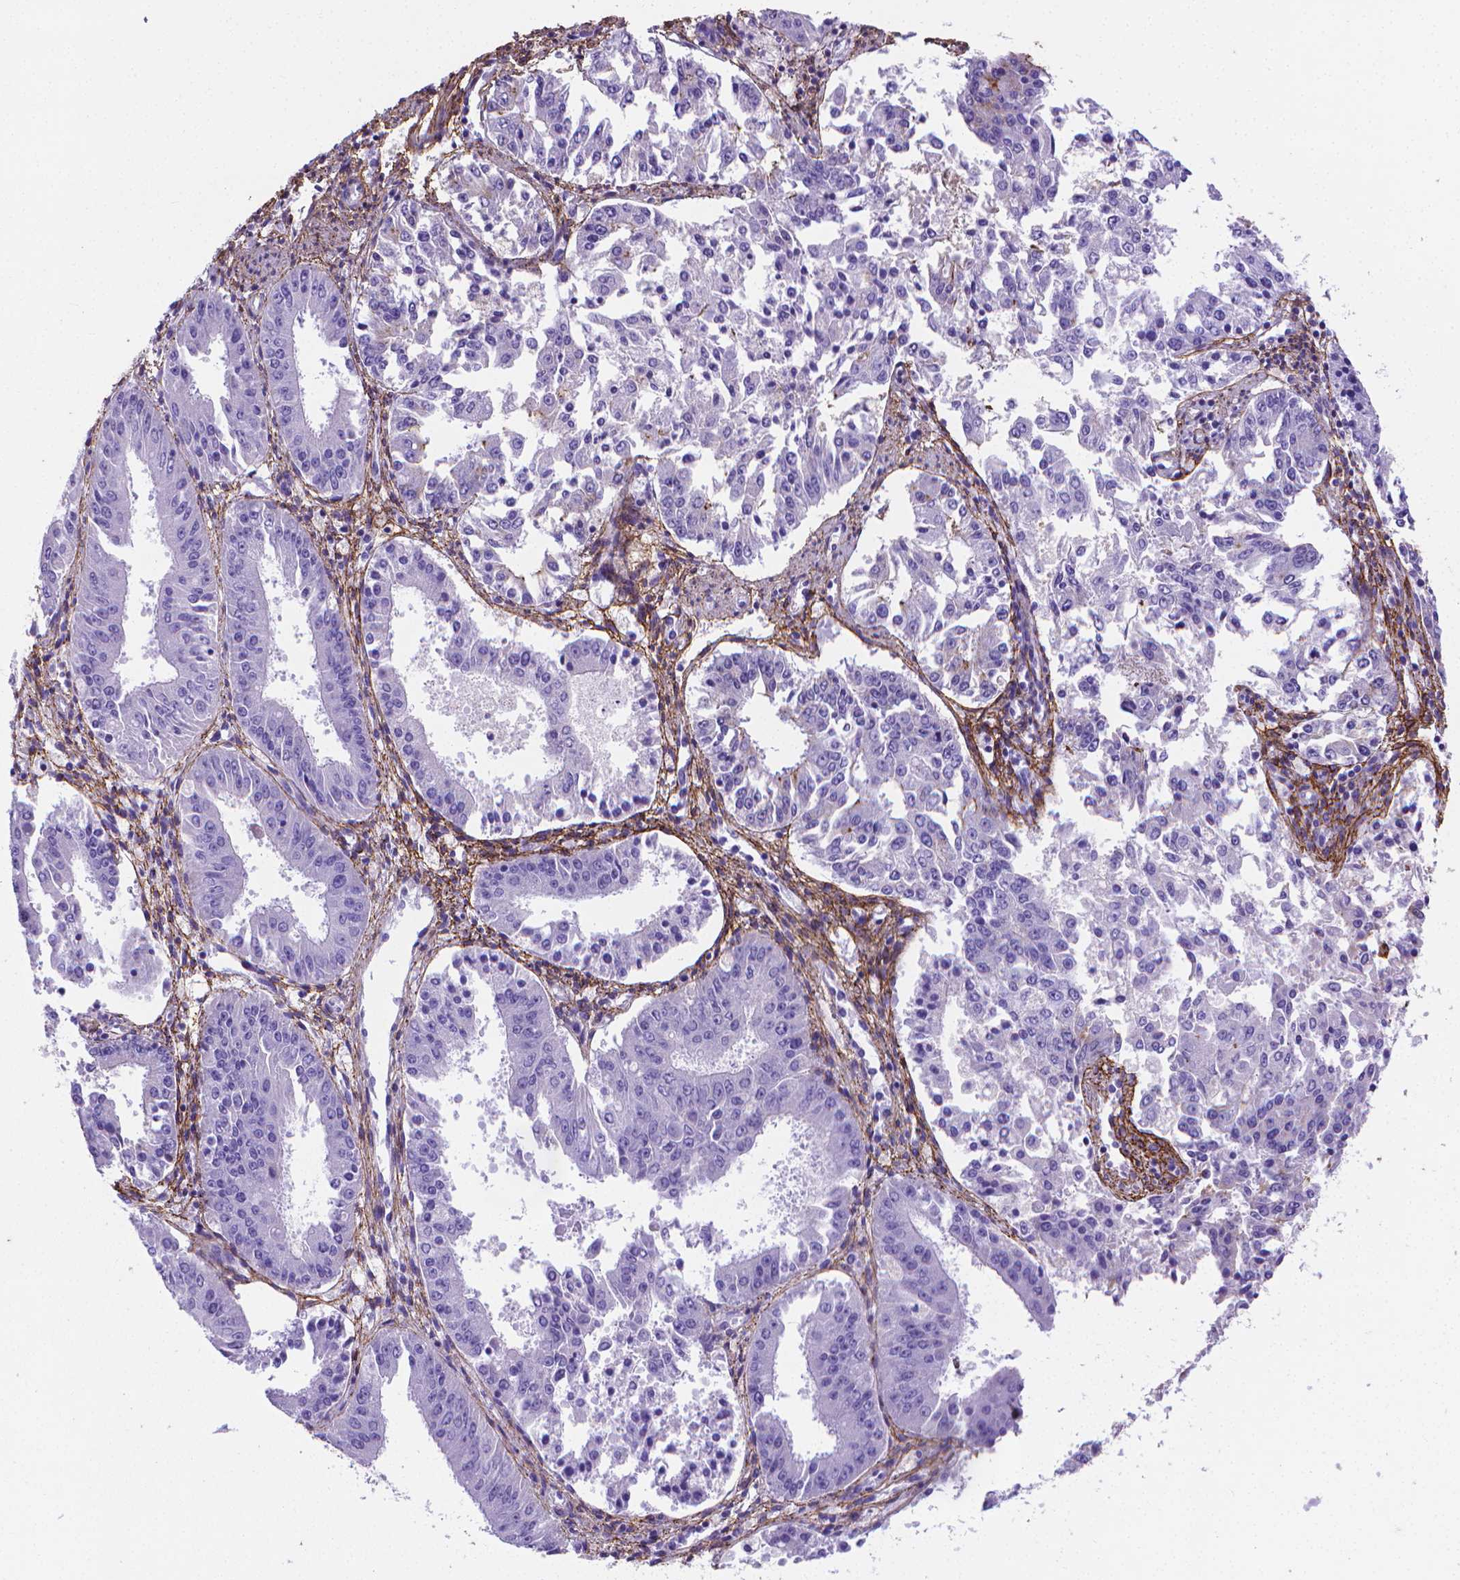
{"staining": {"intensity": "negative", "quantity": "none", "location": "none"}, "tissue": "ovarian cancer", "cell_type": "Tumor cells", "image_type": "cancer", "snomed": [{"axis": "morphology", "description": "Carcinoma, endometroid"}, {"axis": "topography", "description": "Ovary"}], "caption": "Immunohistochemical staining of ovarian cancer reveals no significant expression in tumor cells.", "gene": "MFAP2", "patient": {"sex": "female", "age": 42}}